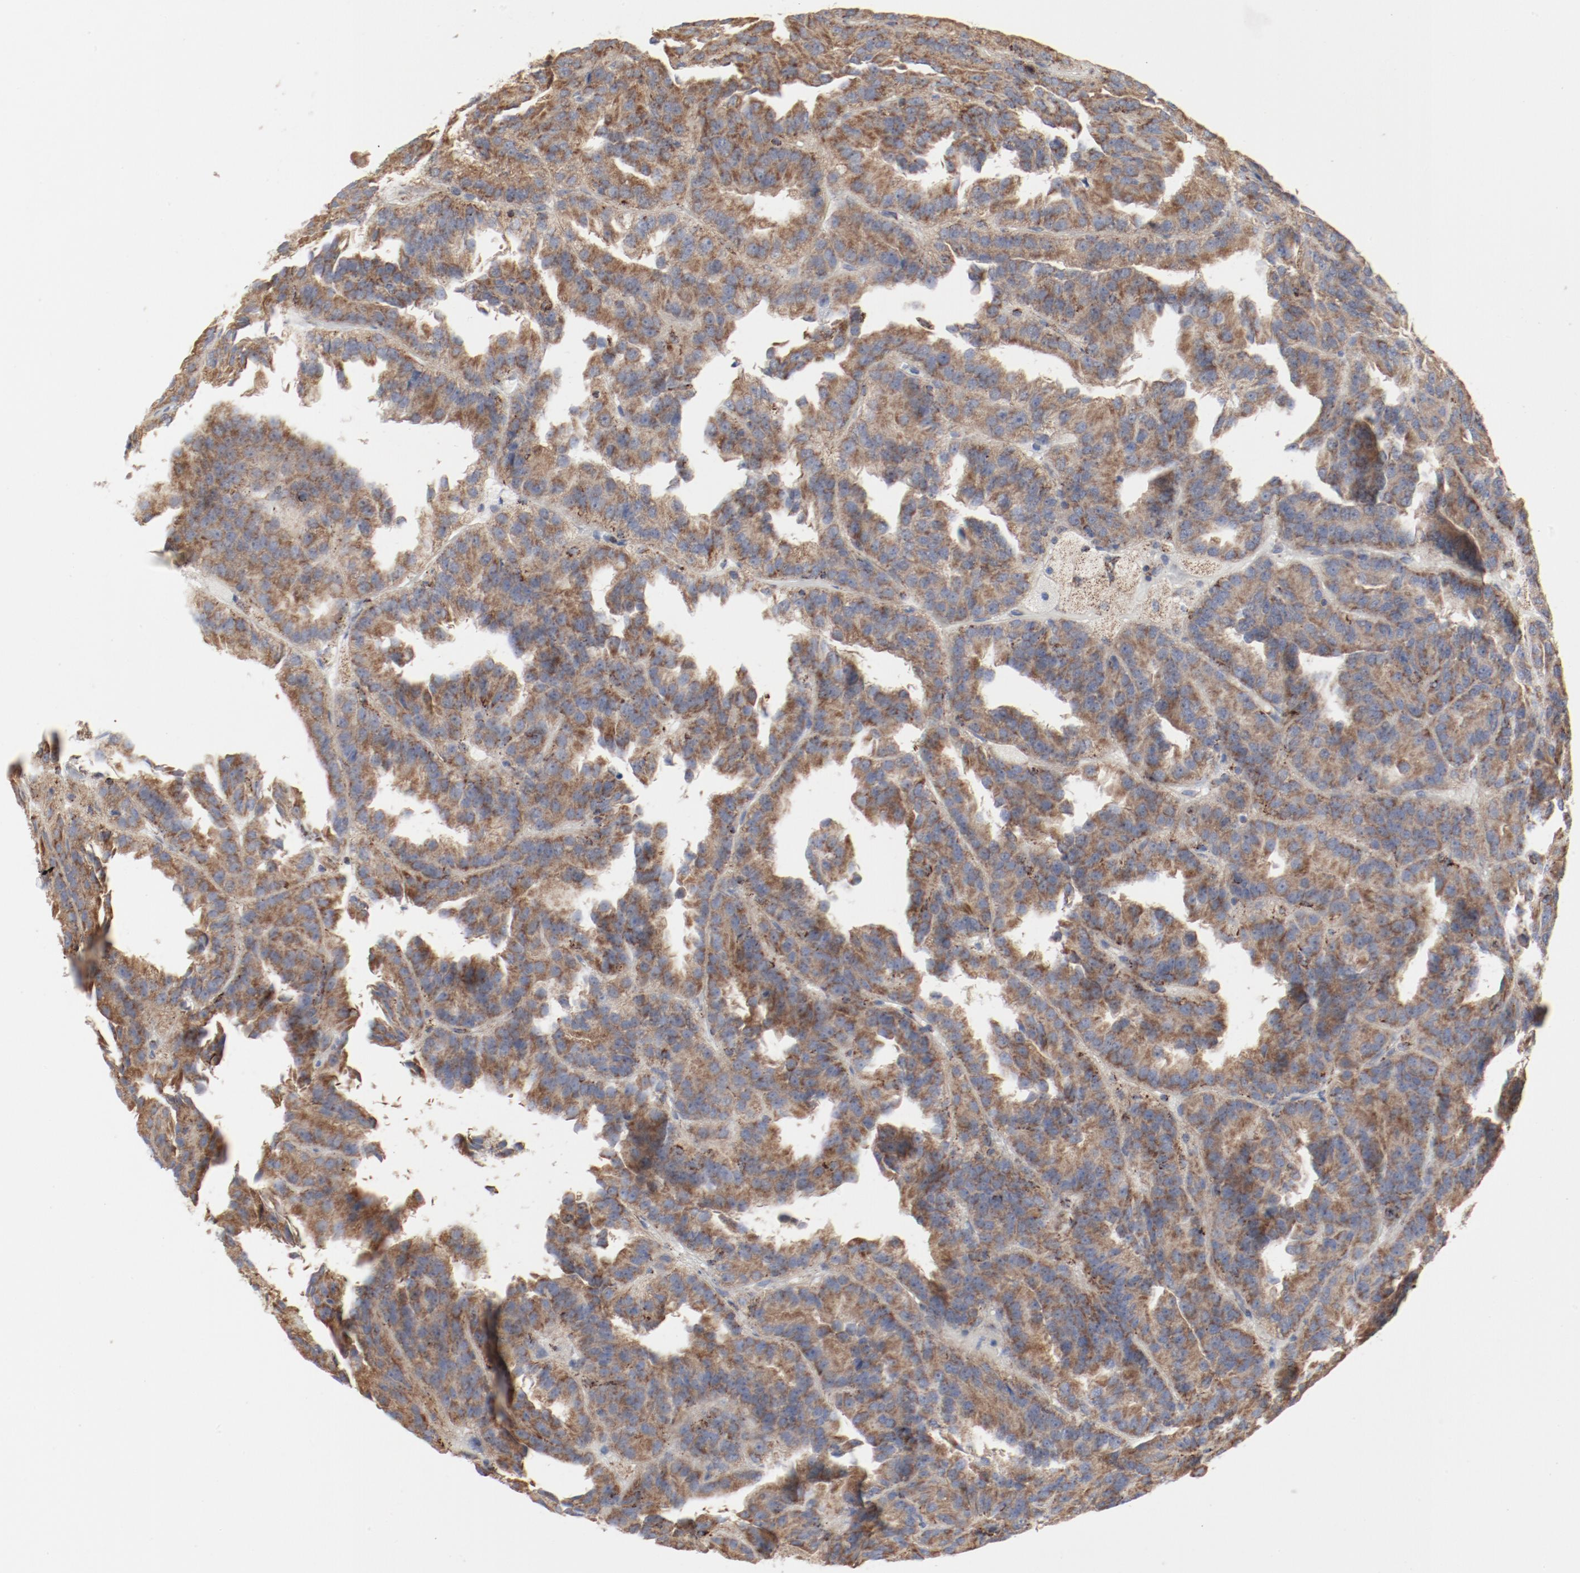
{"staining": {"intensity": "moderate", "quantity": ">75%", "location": "cytoplasmic/membranous"}, "tissue": "renal cancer", "cell_type": "Tumor cells", "image_type": "cancer", "snomed": [{"axis": "morphology", "description": "Adenocarcinoma, NOS"}, {"axis": "topography", "description": "Kidney"}], "caption": "This is an image of immunohistochemistry (IHC) staining of renal cancer, which shows moderate positivity in the cytoplasmic/membranous of tumor cells.", "gene": "SETD3", "patient": {"sex": "male", "age": 46}}